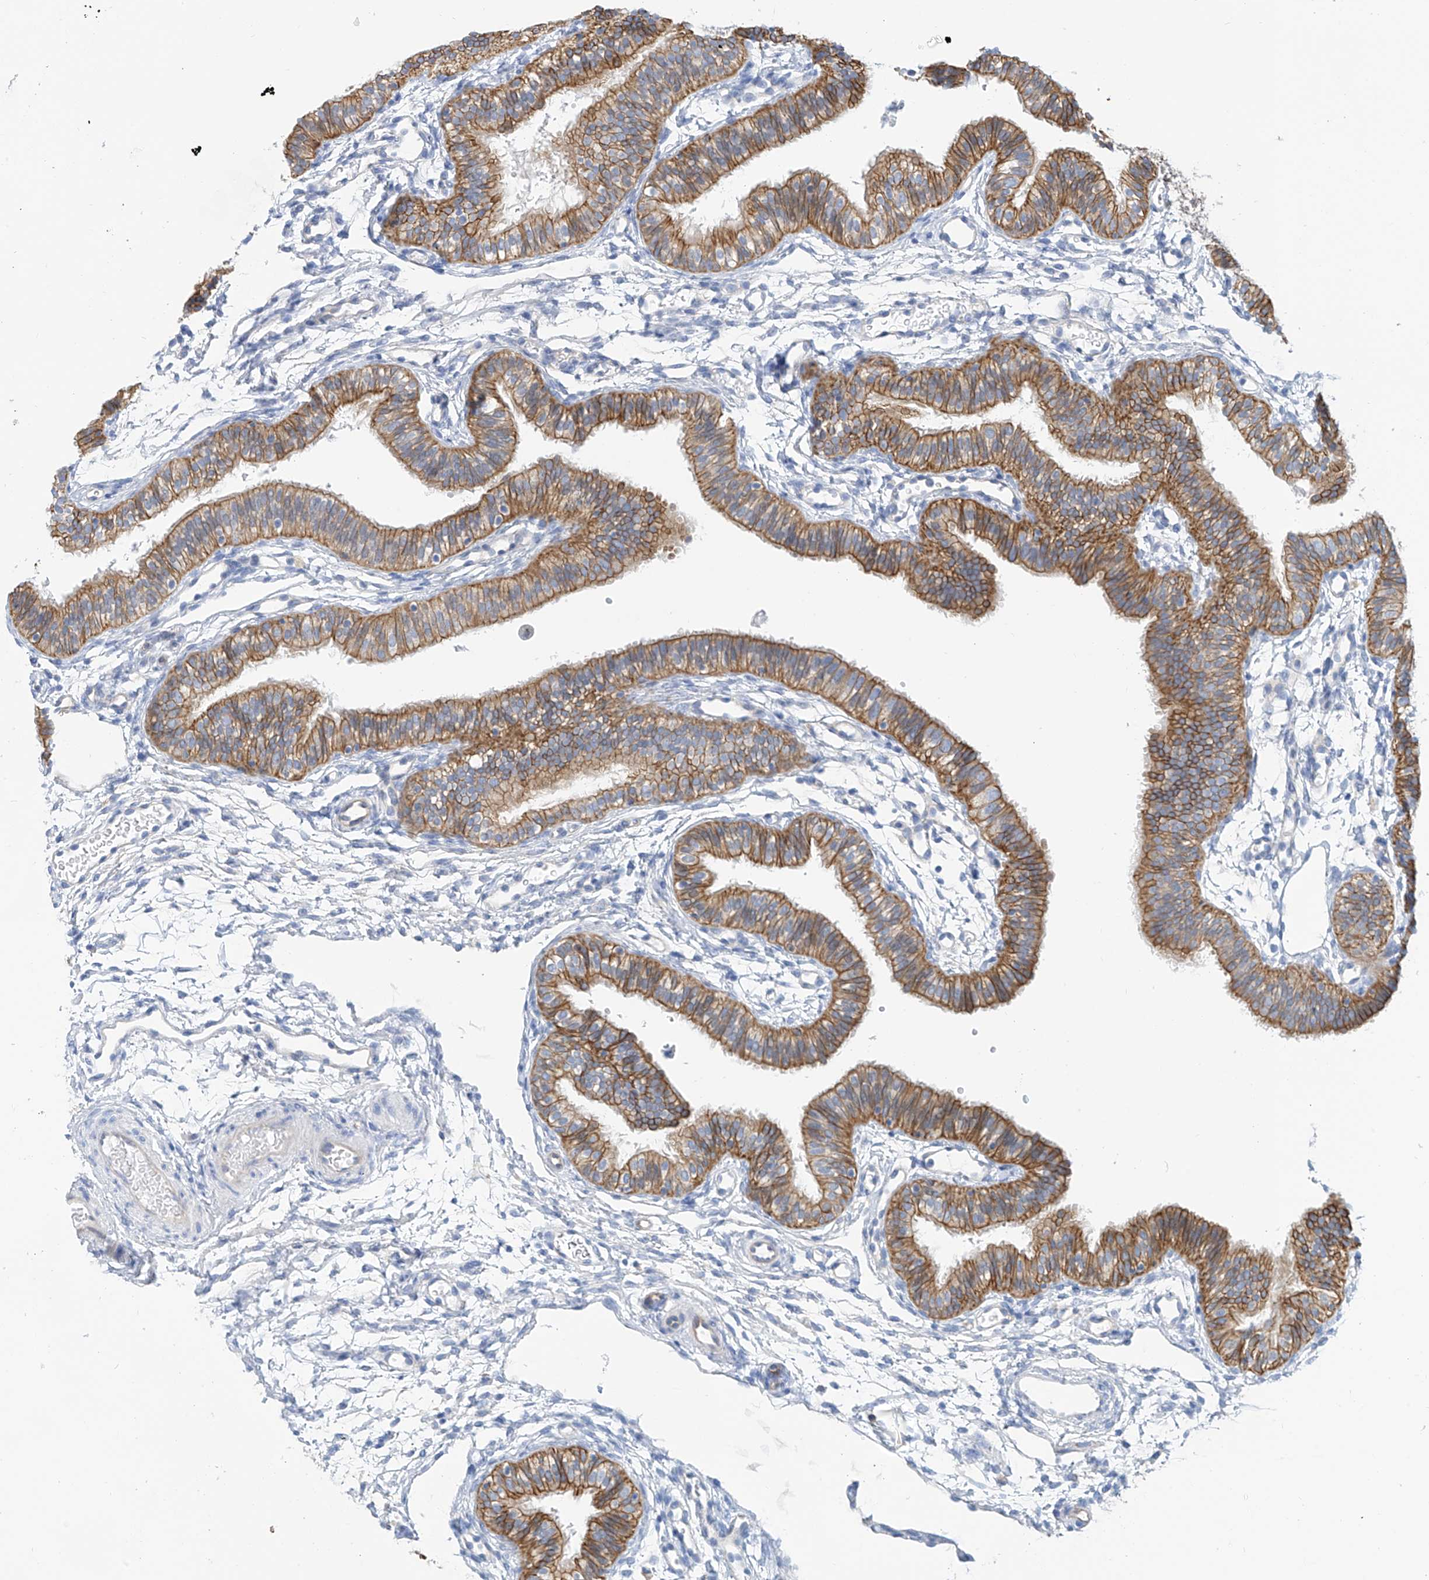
{"staining": {"intensity": "moderate", "quantity": ">75%", "location": "cytoplasmic/membranous"}, "tissue": "fallopian tube", "cell_type": "Glandular cells", "image_type": "normal", "snomed": [{"axis": "morphology", "description": "Normal tissue, NOS"}, {"axis": "topography", "description": "Fallopian tube"}], "caption": "Immunohistochemical staining of normal fallopian tube shows moderate cytoplasmic/membranous protein positivity in approximately >75% of glandular cells.", "gene": "PIK3C2B", "patient": {"sex": "female", "age": 35}}